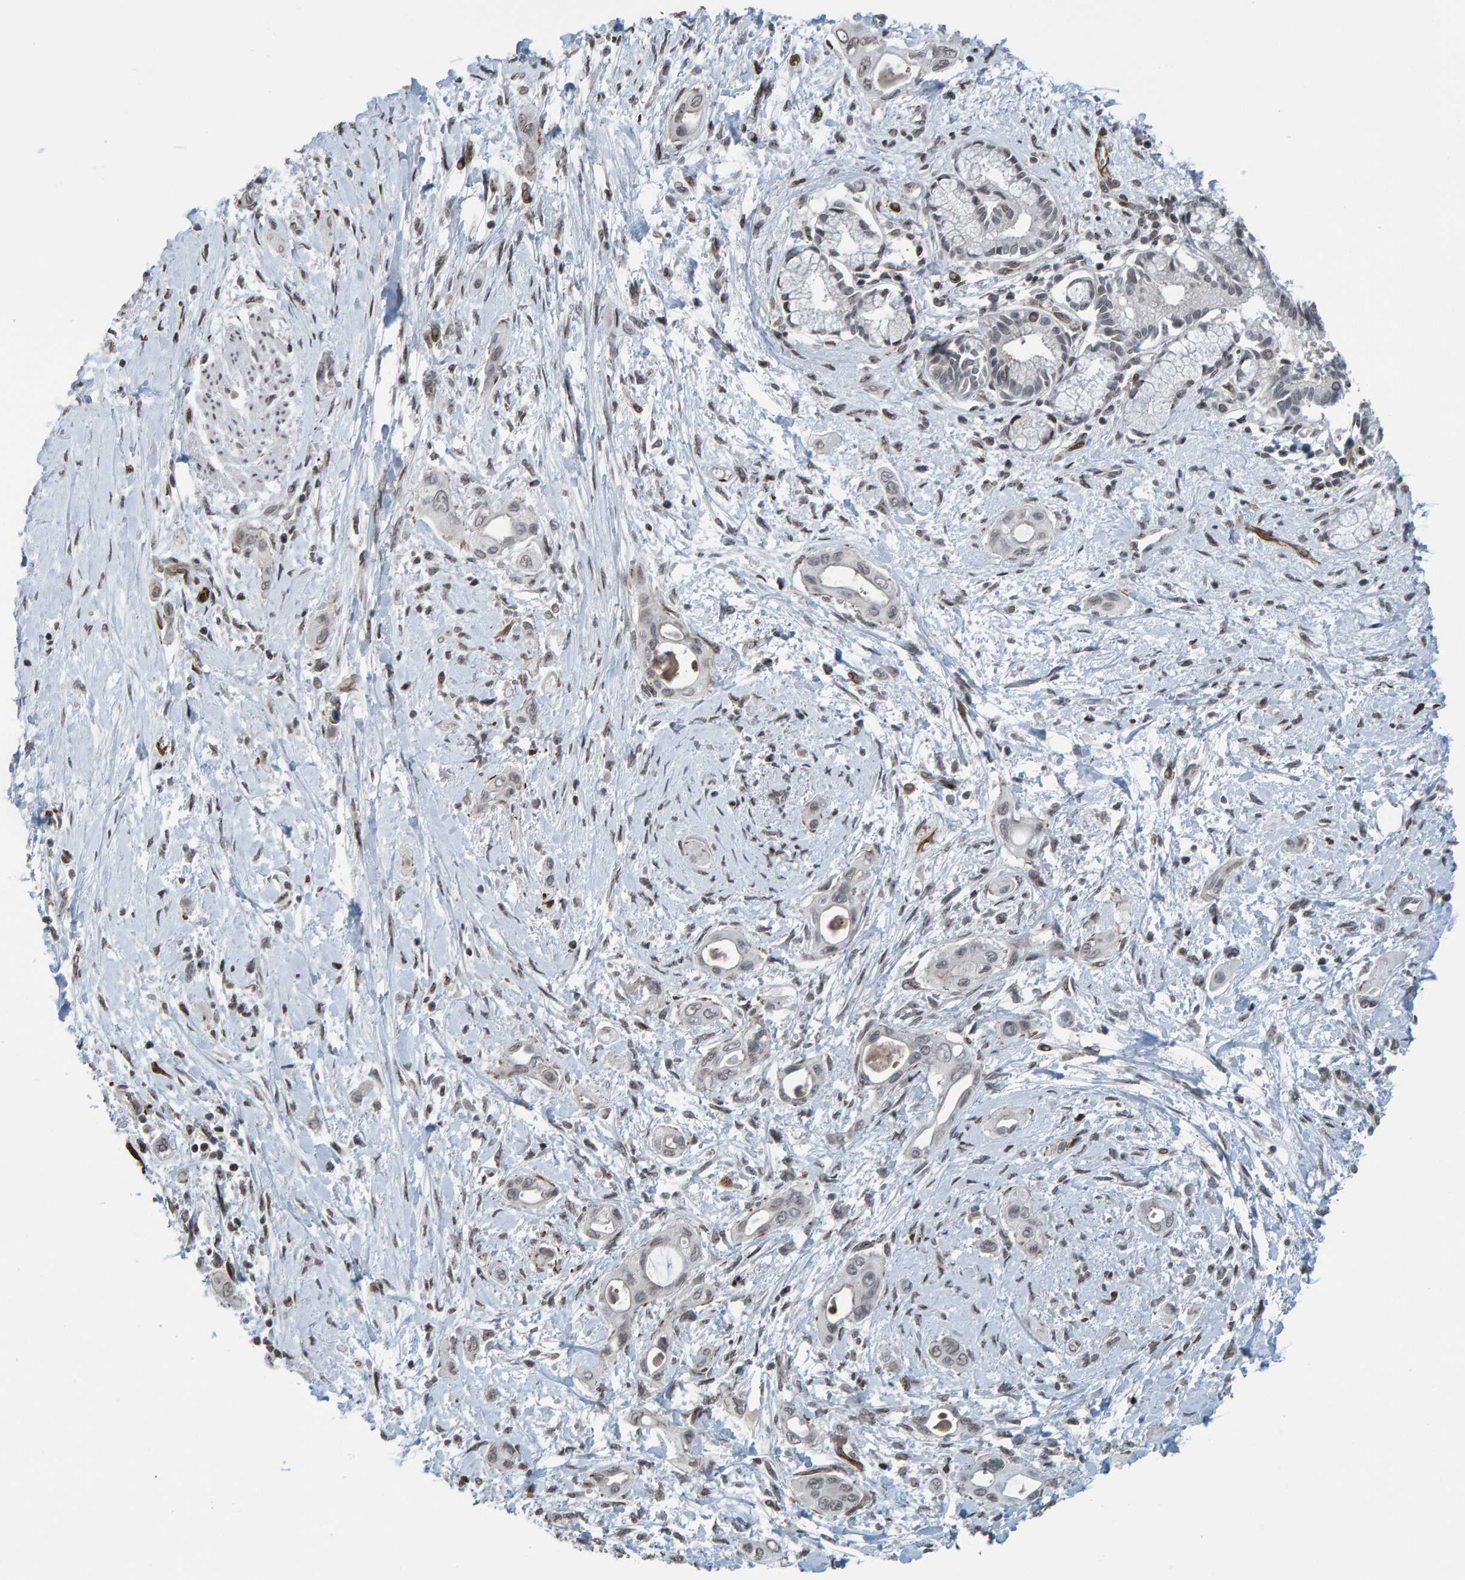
{"staining": {"intensity": "negative", "quantity": "none", "location": "none"}, "tissue": "pancreatic cancer", "cell_type": "Tumor cells", "image_type": "cancer", "snomed": [{"axis": "morphology", "description": "Adenocarcinoma, NOS"}, {"axis": "topography", "description": "Pancreas"}], "caption": "Immunohistochemistry of adenocarcinoma (pancreatic) reveals no positivity in tumor cells. (Brightfield microscopy of DAB IHC at high magnification).", "gene": "ZNF366", "patient": {"sex": "male", "age": 59}}